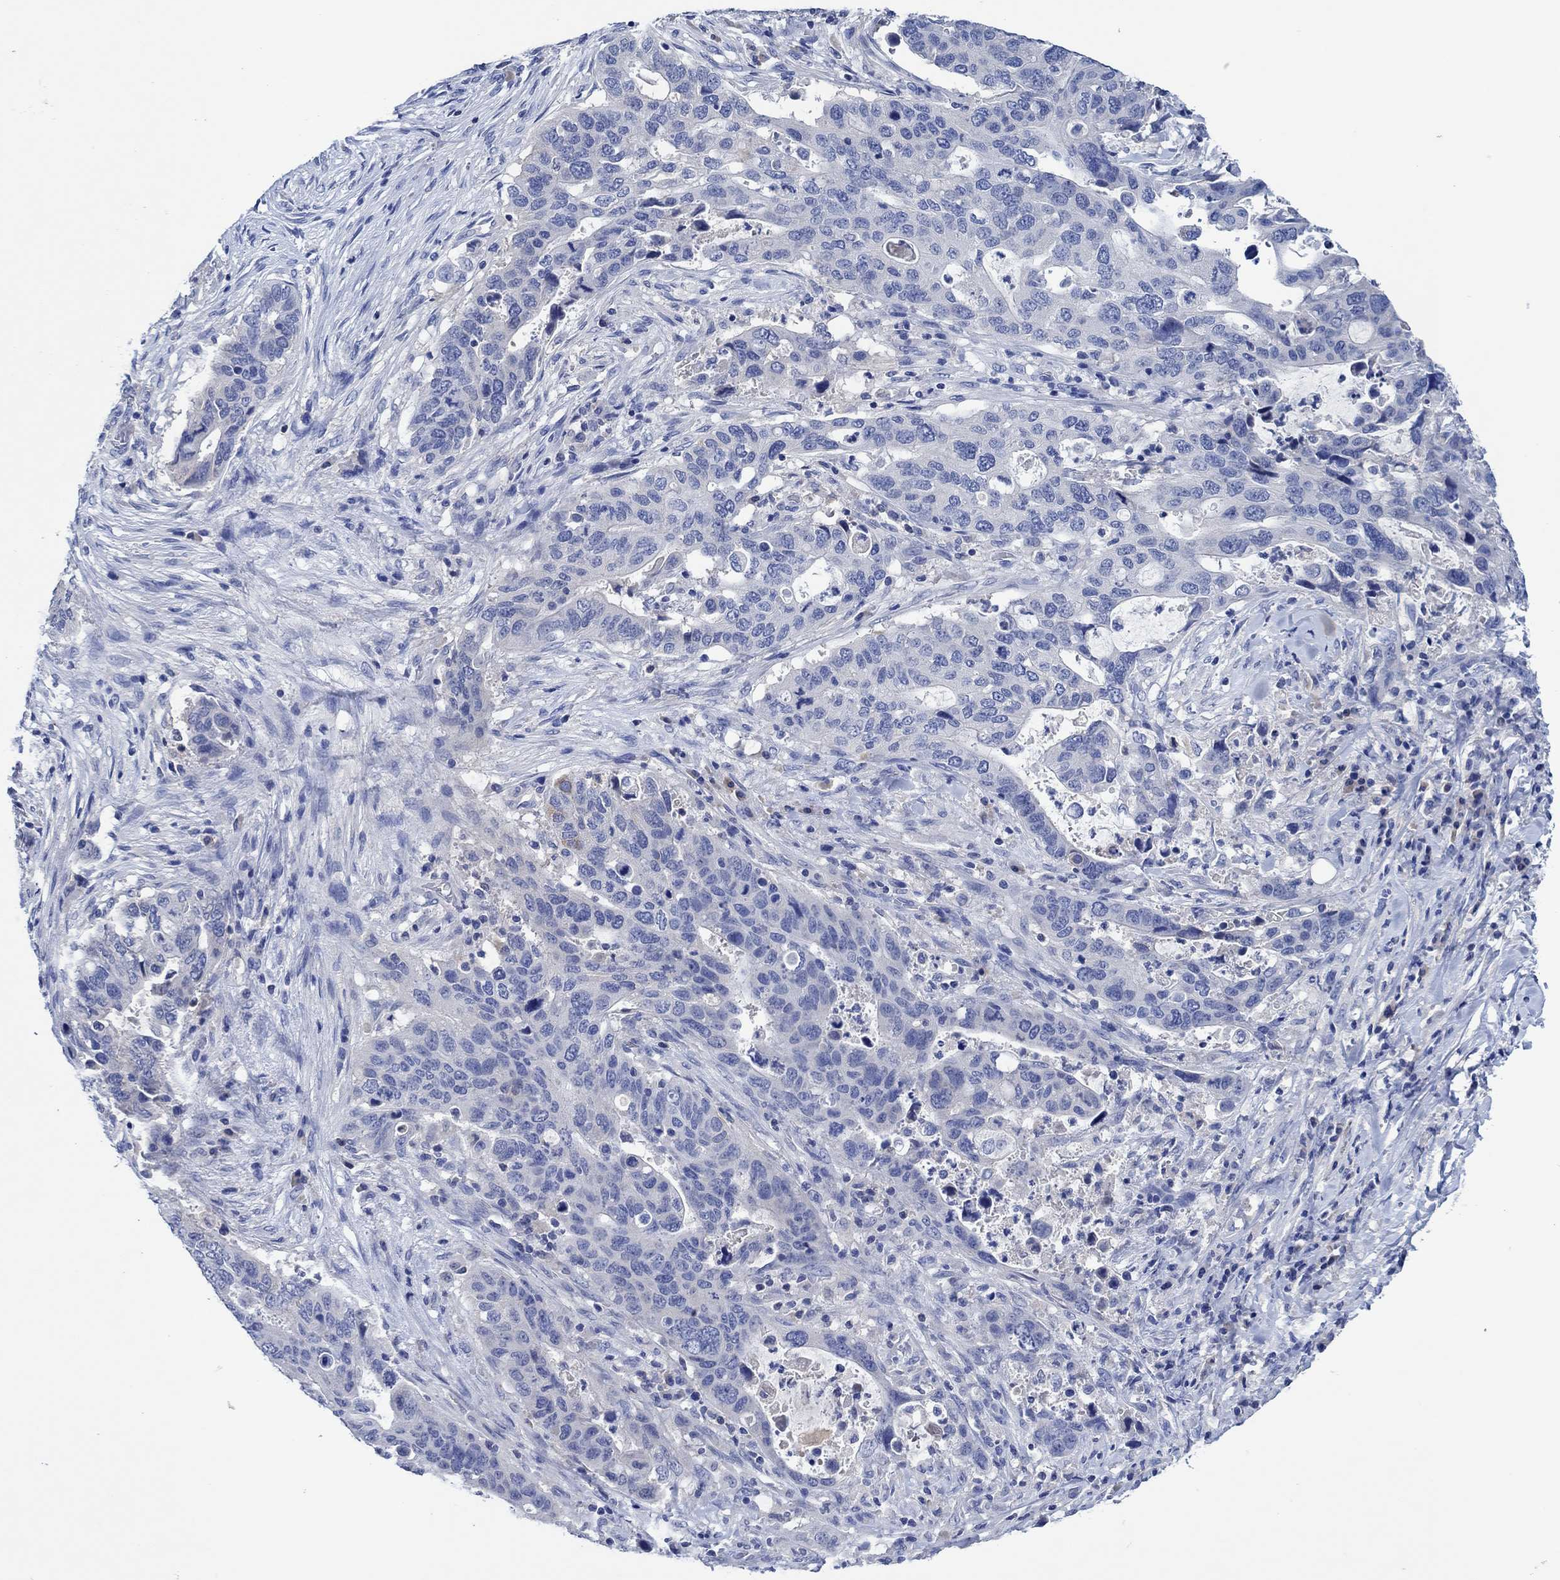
{"staining": {"intensity": "negative", "quantity": "none", "location": "none"}, "tissue": "stomach cancer", "cell_type": "Tumor cells", "image_type": "cancer", "snomed": [{"axis": "morphology", "description": "Adenocarcinoma, NOS"}, {"axis": "topography", "description": "Stomach"}], "caption": "This image is of adenocarcinoma (stomach) stained with IHC to label a protein in brown with the nuclei are counter-stained blue. There is no staining in tumor cells. (DAB (3,3'-diaminobenzidine) IHC, high magnification).", "gene": "CPNE6", "patient": {"sex": "male", "age": 54}}